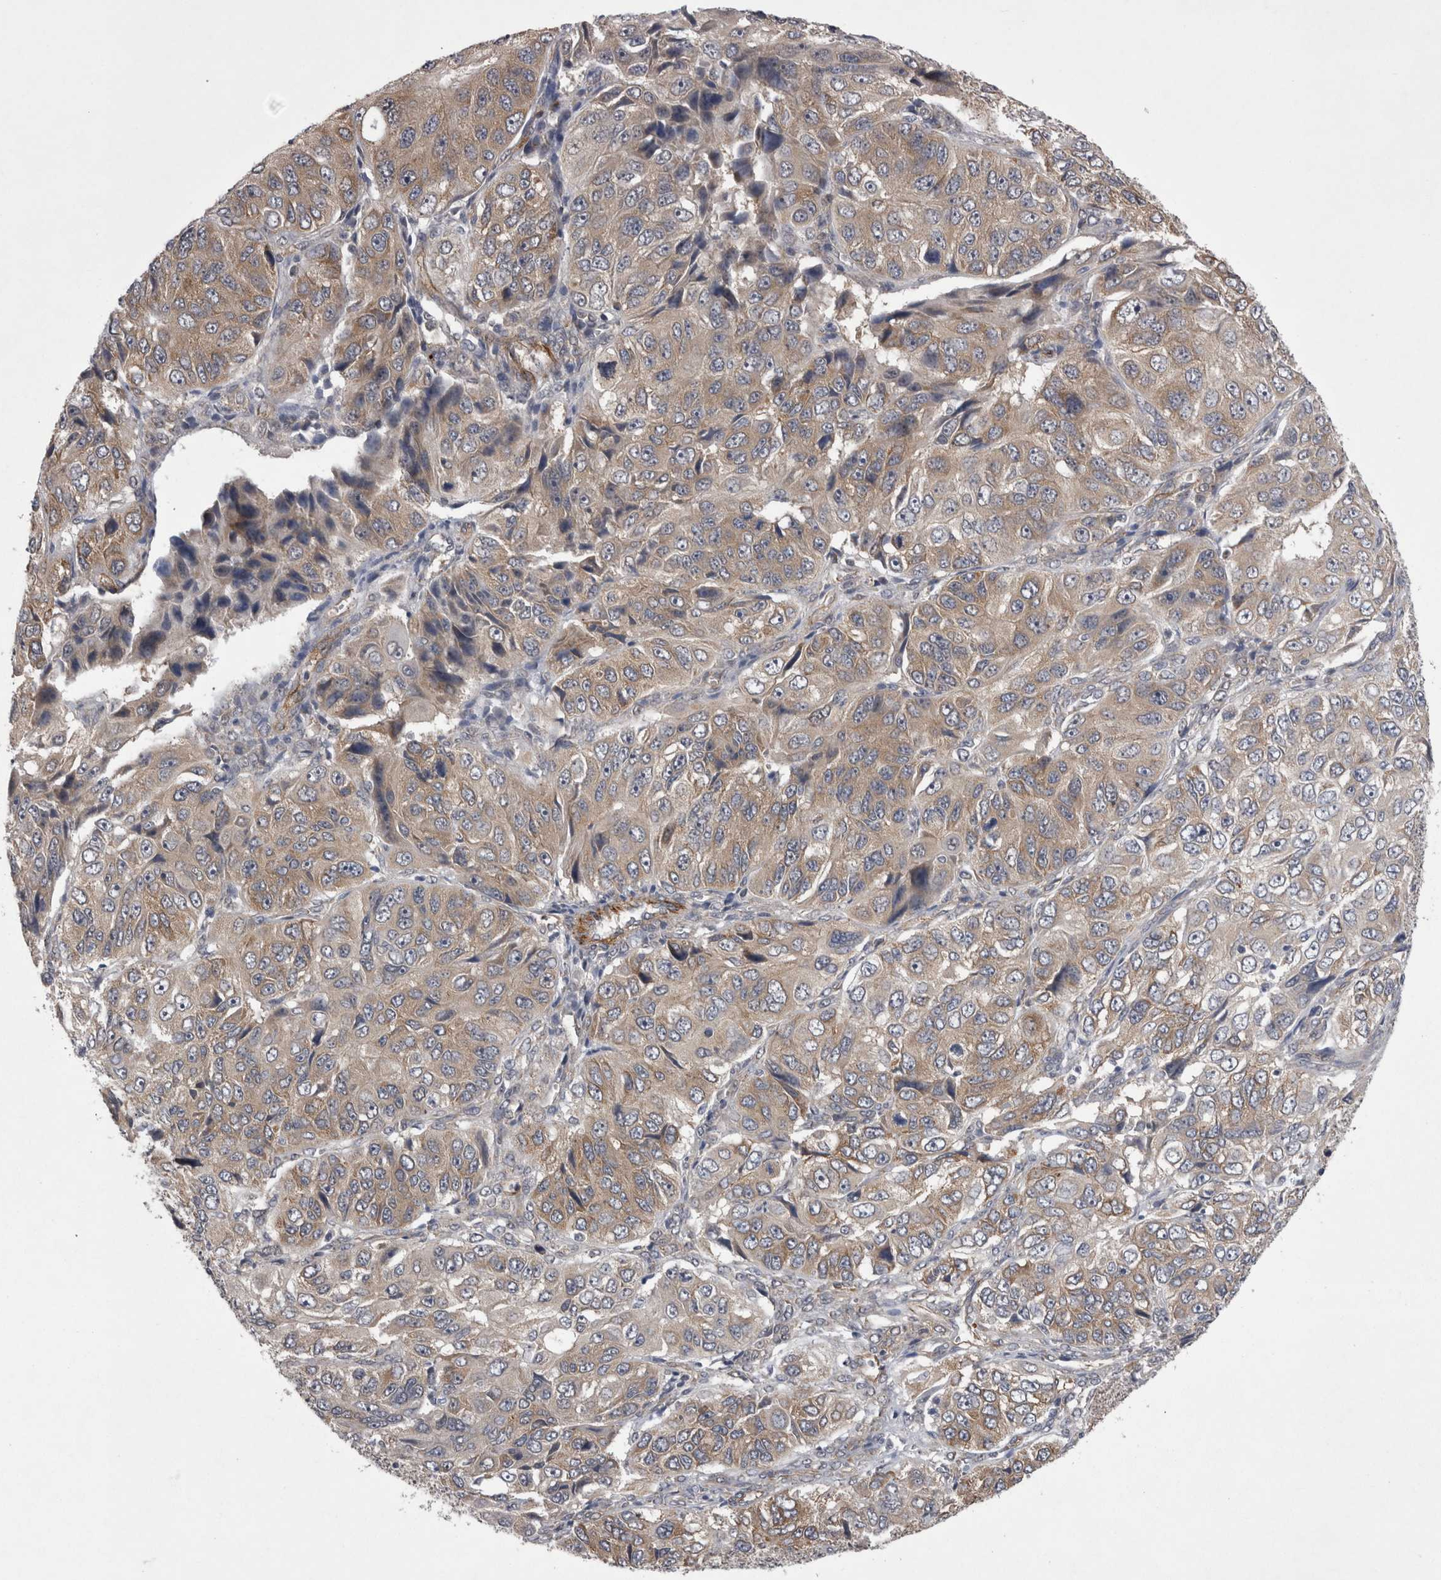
{"staining": {"intensity": "weak", "quantity": ">75%", "location": "cytoplasmic/membranous"}, "tissue": "ovarian cancer", "cell_type": "Tumor cells", "image_type": "cancer", "snomed": [{"axis": "morphology", "description": "Carcinoma, endometroid"}, {"axis": "topography", "description": "Ovary"}], "caption": "Immunohistochemistry staining of ovarian cancer (endometroid carcinoma), which reveals low levels of weak cytoplasmic/membranous staining in about >75% of tumor cells indicating weak cytoplasmic/membranous protein staining. The staining was performed using DAB (brown) for protein detection and nuclei were counterstained in hematoxylin (blue).", "gene": "DDX6", "patient": {"sex": "female", "age": 51}}